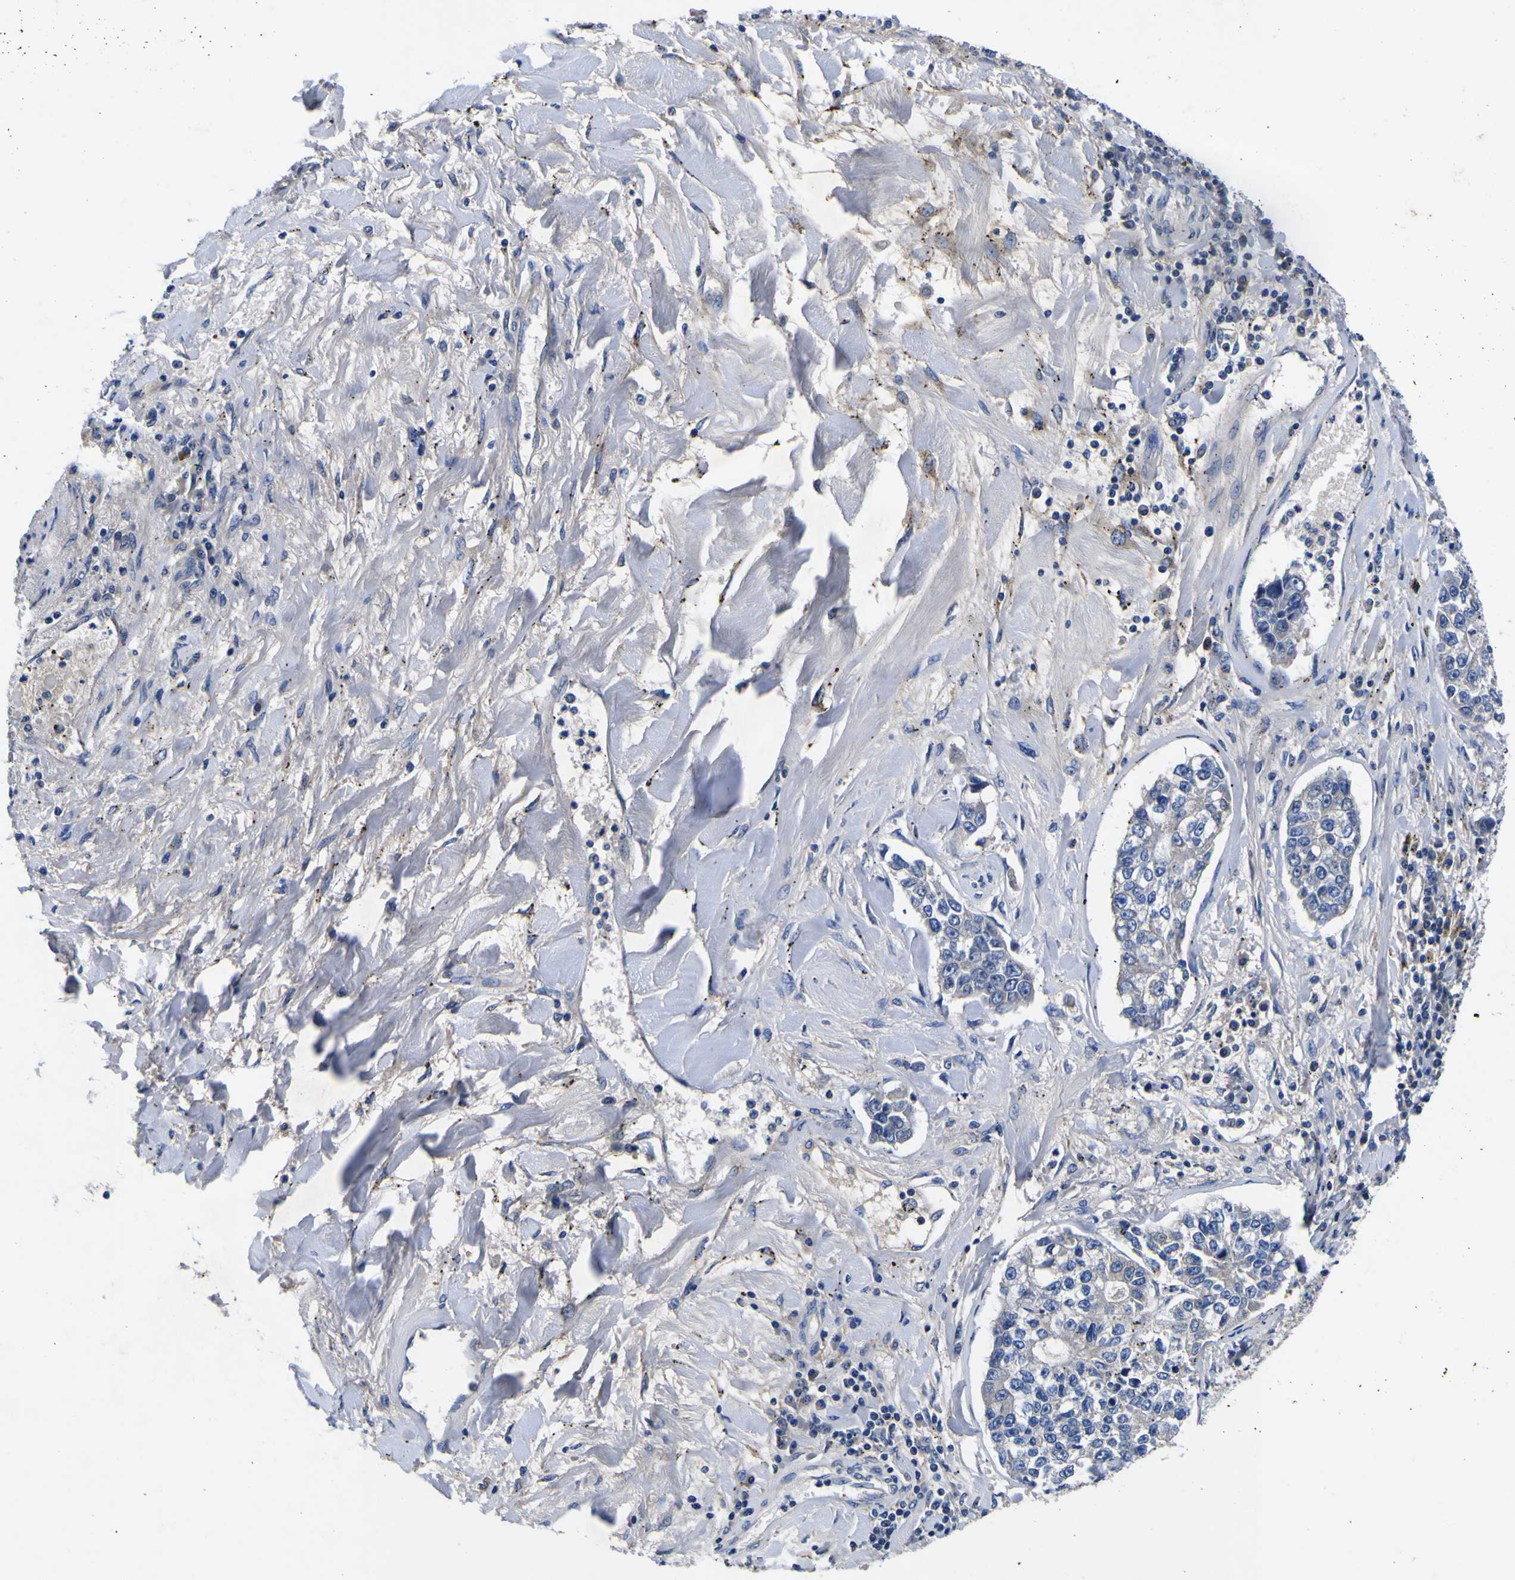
{"staining": {"intensity": "negative", "quantity": "none", "location": "none"}, "tissue": "lung cancer", "cell_type": "Tumor cells", "image_type": "cancer", "snomed": [{"axis": "morphology", "description": "Adenocarcinoma, NOS"}, {"axis": "topography", "description": "Lung"}], "caption": "This is an immunohistochemistry micrograph of human adenocarcinoma (lung). There is no positivity in tumor cells.", "gene": "VASN", "patient": {"sex": "male", "age": 49}}